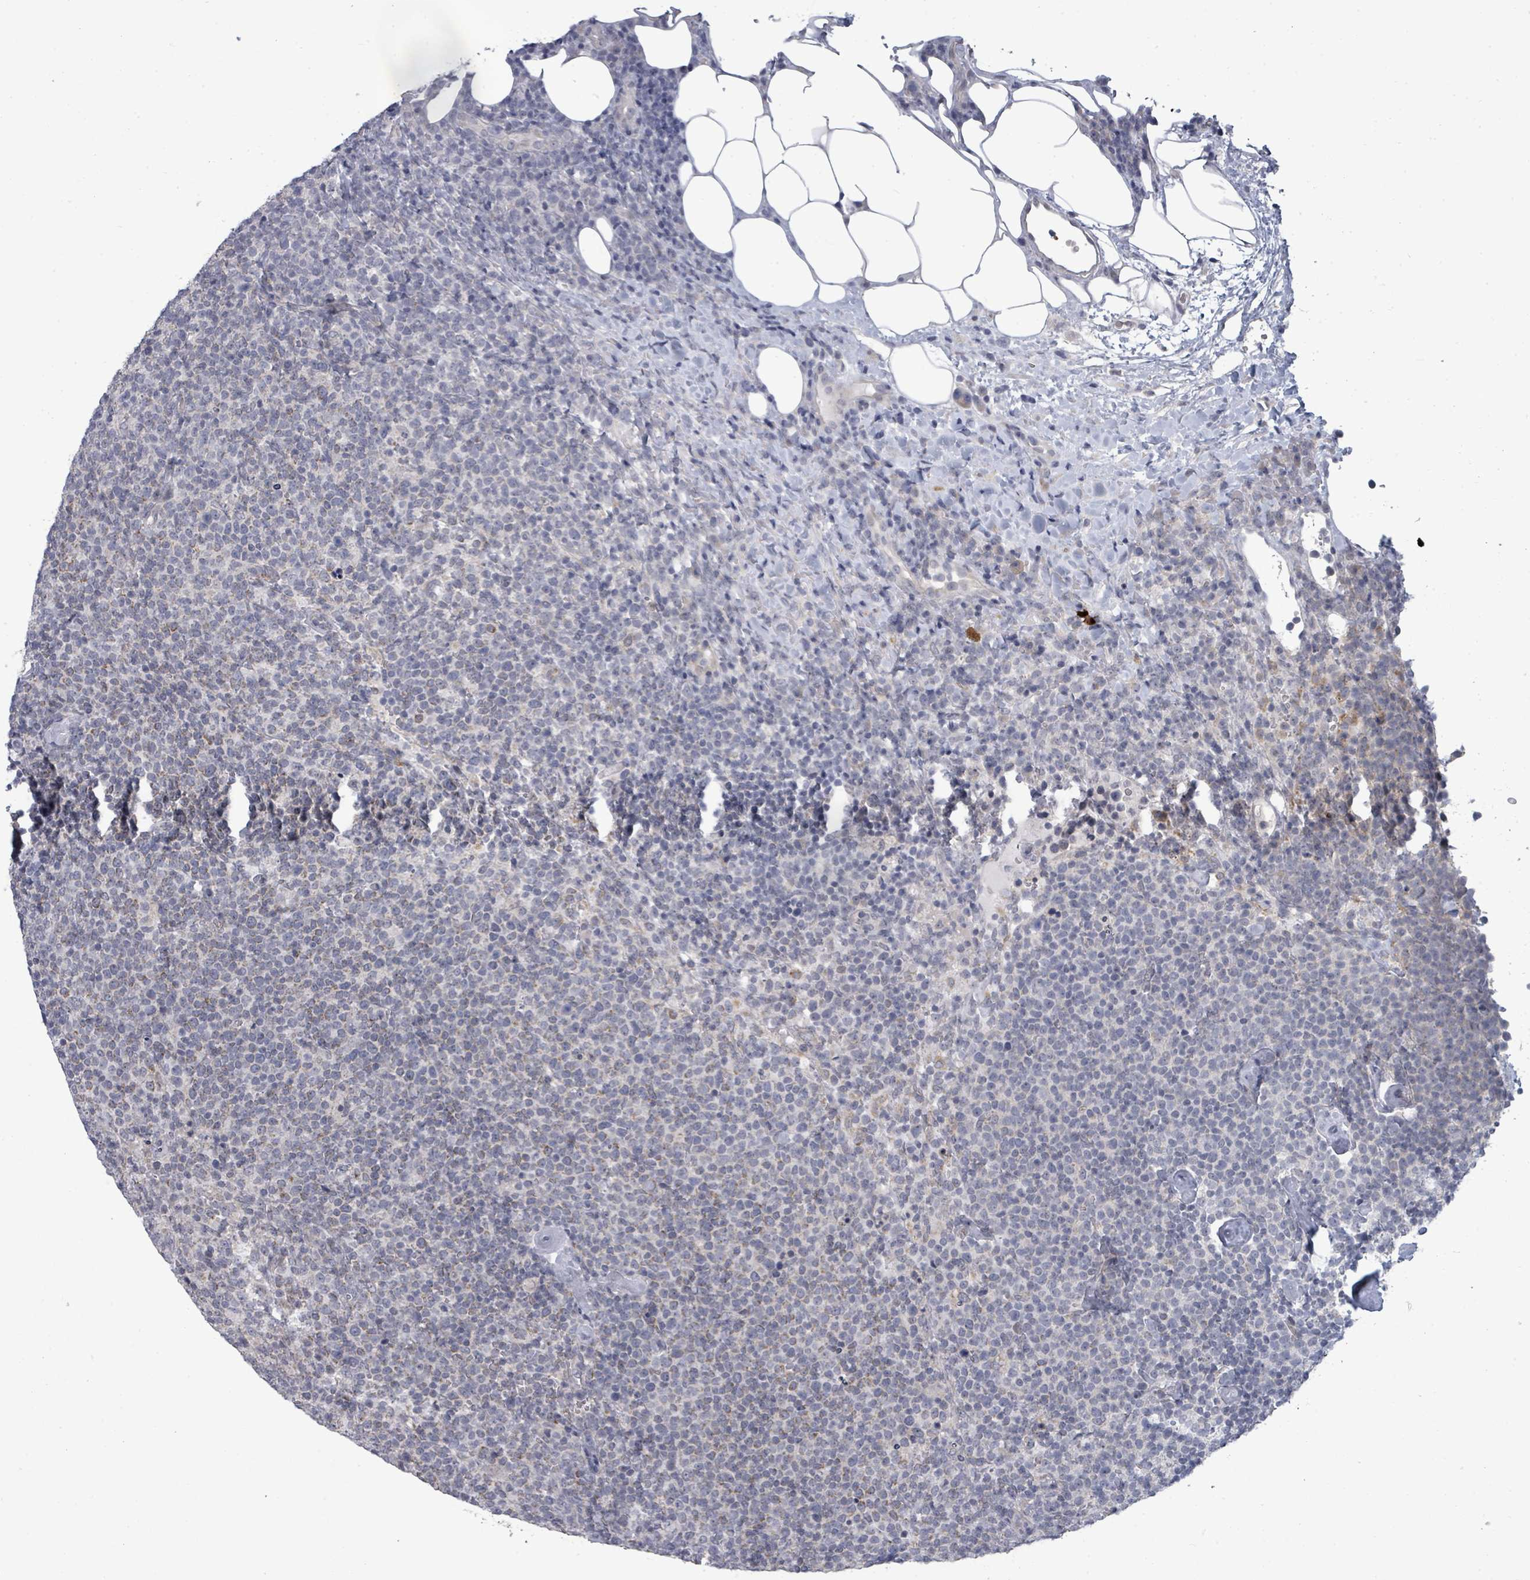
{"staining": {"intensity": "negative", "quantity": "none", "location": "none"}, "tissue": "lymphoma", "cell_type": "Tumor cells", "image_type": "cancer", "snomed": [{"axis": "morphology", "description": "Malignant lymphoma, non-Hodgkin's type, High grade"}, {"axis": "topography", "description": "Lymph node"}], "caption": "This micrograph is of lymphoma stained with immunohistochemistry (IHC) to label a protein in brown with the nuclei are counter-stained blue. There is no positivity in tumor cells.", "gene": "PTPN20", "patient": {"sex": "male", "age": 61}}